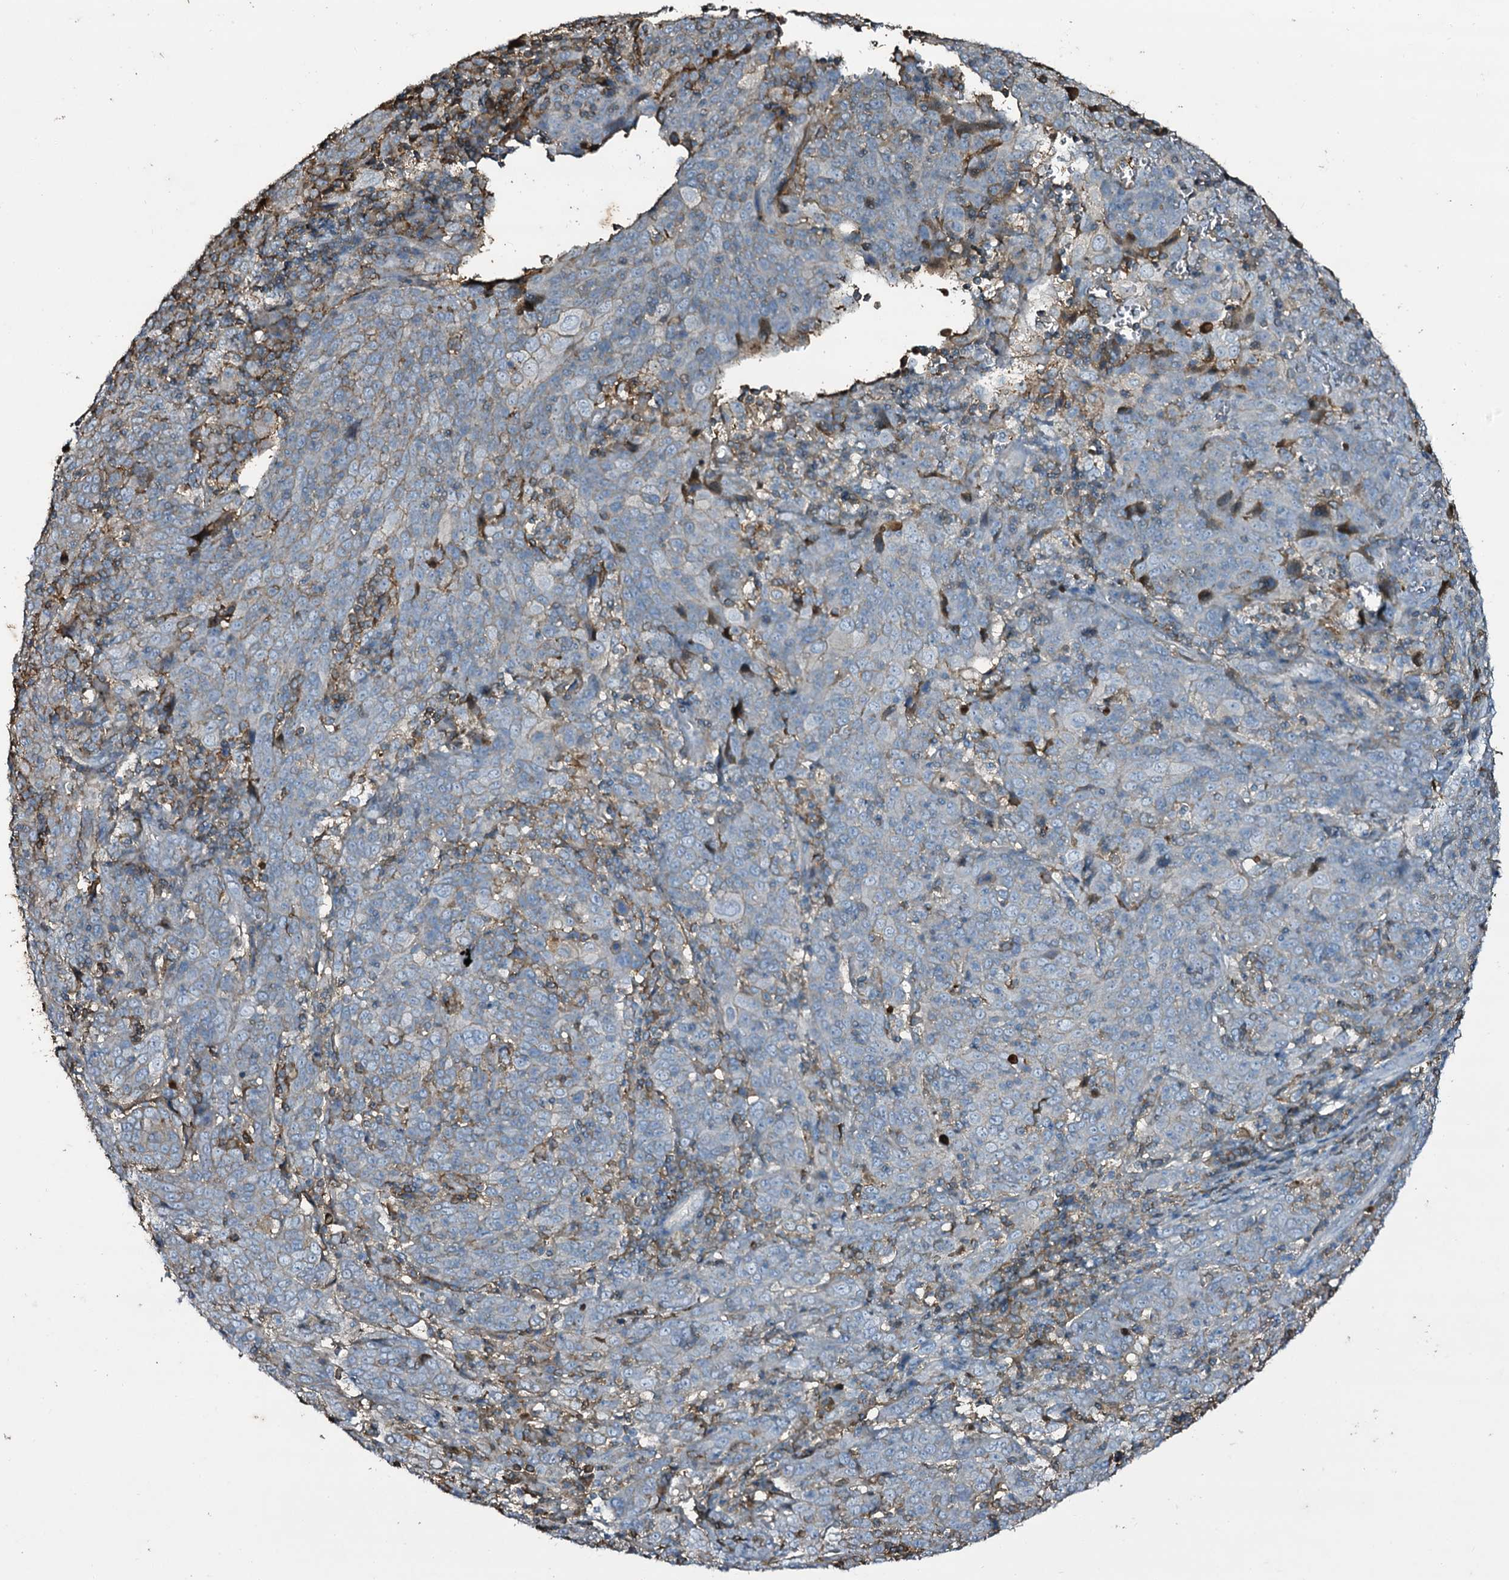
{"staining": {"intensity": "weak", "quantity": "<25%", "location": "cytoplasmic/membranous"}, "tissue": "cervical cancer", "cell_type": "Tumor cells", "image_type": "cancer", "snomed": [{"axis": "morphology", "description": "Squamous cell carcinoma, NOS"}, {"axis": "topography", "description": "Cervix"}], "caption": "There is no significant staining in tumor cells of cervical cancer. (Immunohistochemistry (ihc), brightfield microscopy, high magnification).", "gene": "EDN1", "patient": {"sex": "female", "age": 67}}